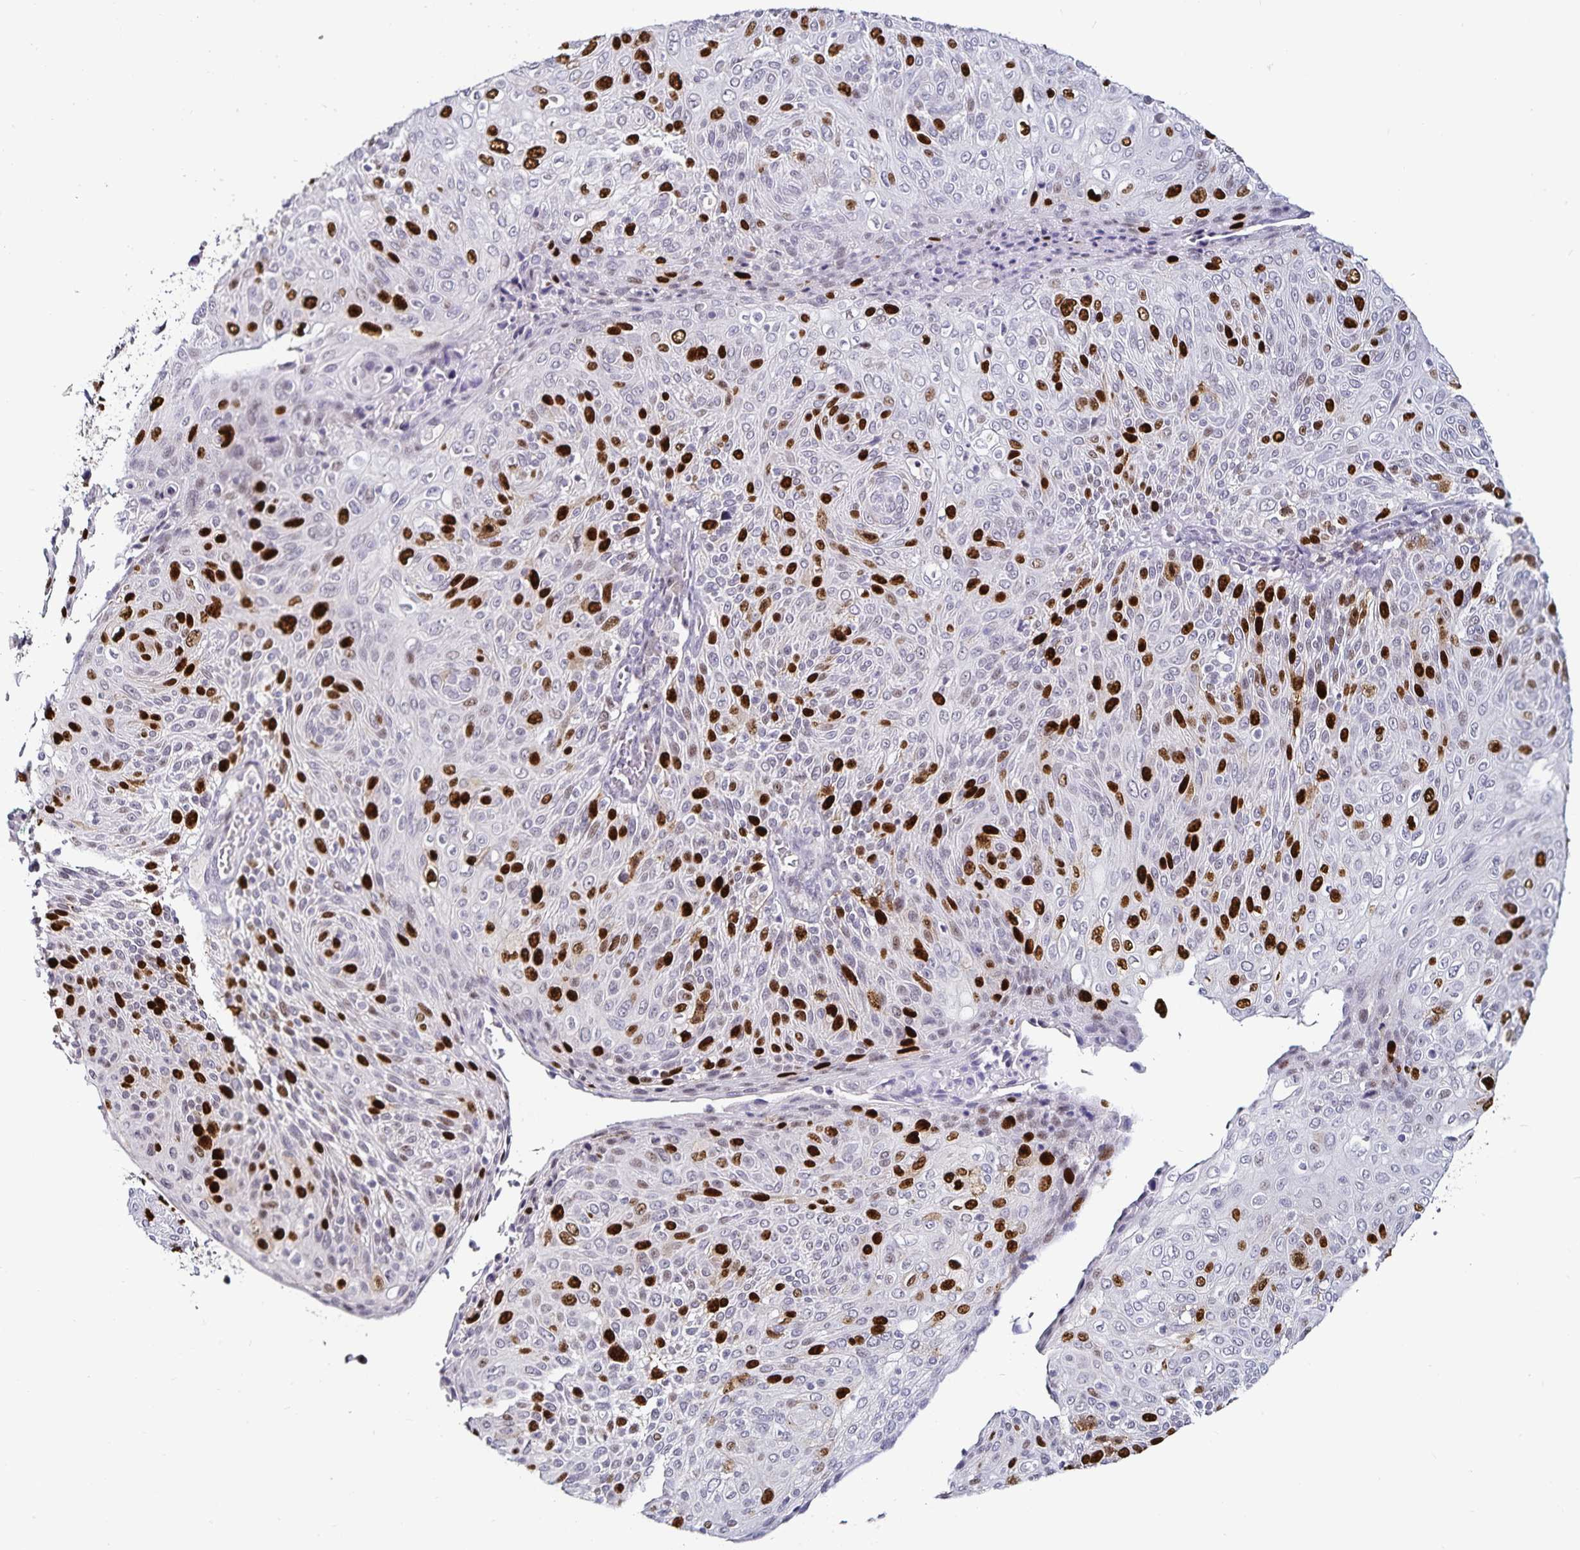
{"staining": {"intensity": "strong", "quantity": "25%-75%", "location": "nuclear"}, "tissue": "cervical cancer", "cell_type": "Tumor cells", "image_type": "cancer", "snomed": [{"axis": "morphology", "description": "Squamous cell carcinoma, NOS"}, {"axis": "topography", "description": "Cervix"}], "caption": "Cervical squamous cell carcinoma stained with DAB immunohistochemistry (IHC) displays high levels of strong nuclear staining in about 25%-75% of tumor cells.", "gene": "ANLN", "patient": {"sex": "female", "age": 31}}